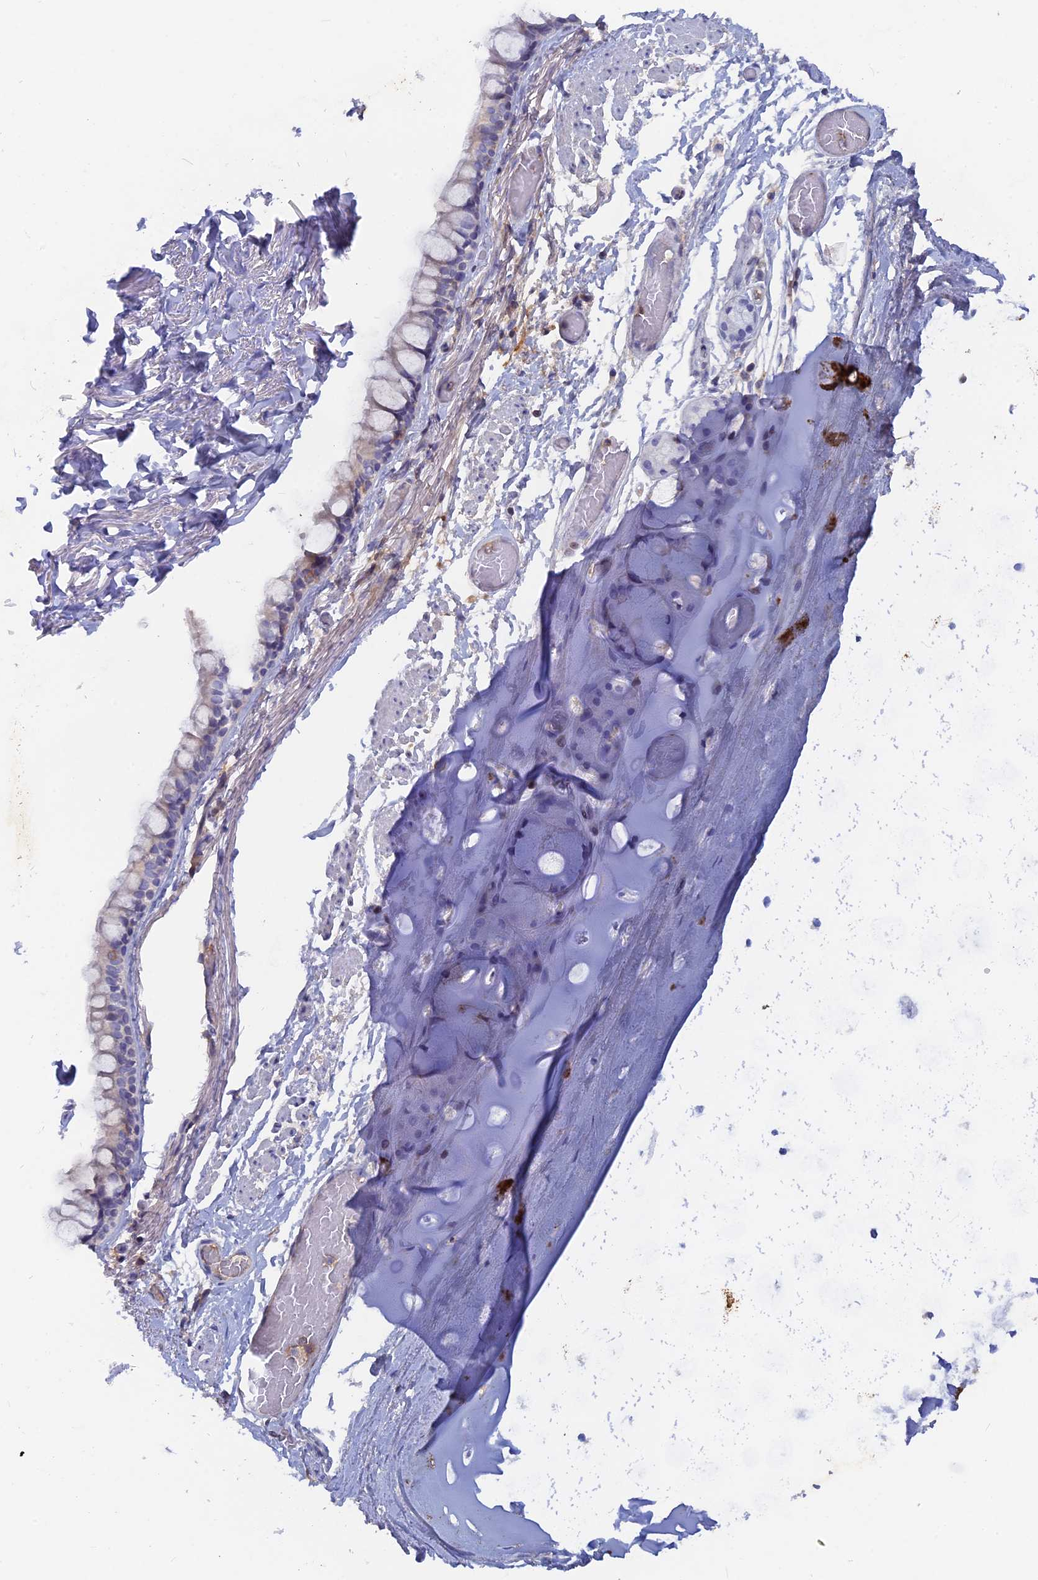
{"staining": {"intensity": "weak", "quantity": "<25%", "location": "cytoplasmic/membranous"}, "tissue": "bronchus", "cell_type": "Respiratory epithelial cells", "image_type": "normal", "snomed": [{"axis": "morphology", "description": "Normal tissue, NOS"}, {"axis": "topography", "description": "Cartilage tissue"}], "caption": "A photomicrograph of human bronchus is negative for staining in respiratory epithelial cells. (Stains: DAB (3,3'-diaminobenzidine) immunohistochemistry (IHC) with hematoxylin counter stain, Microscopy: brightfield microscopy at high magnification).", "gene": "ACP7", "patient": {"sex": "male", "age": 63}}